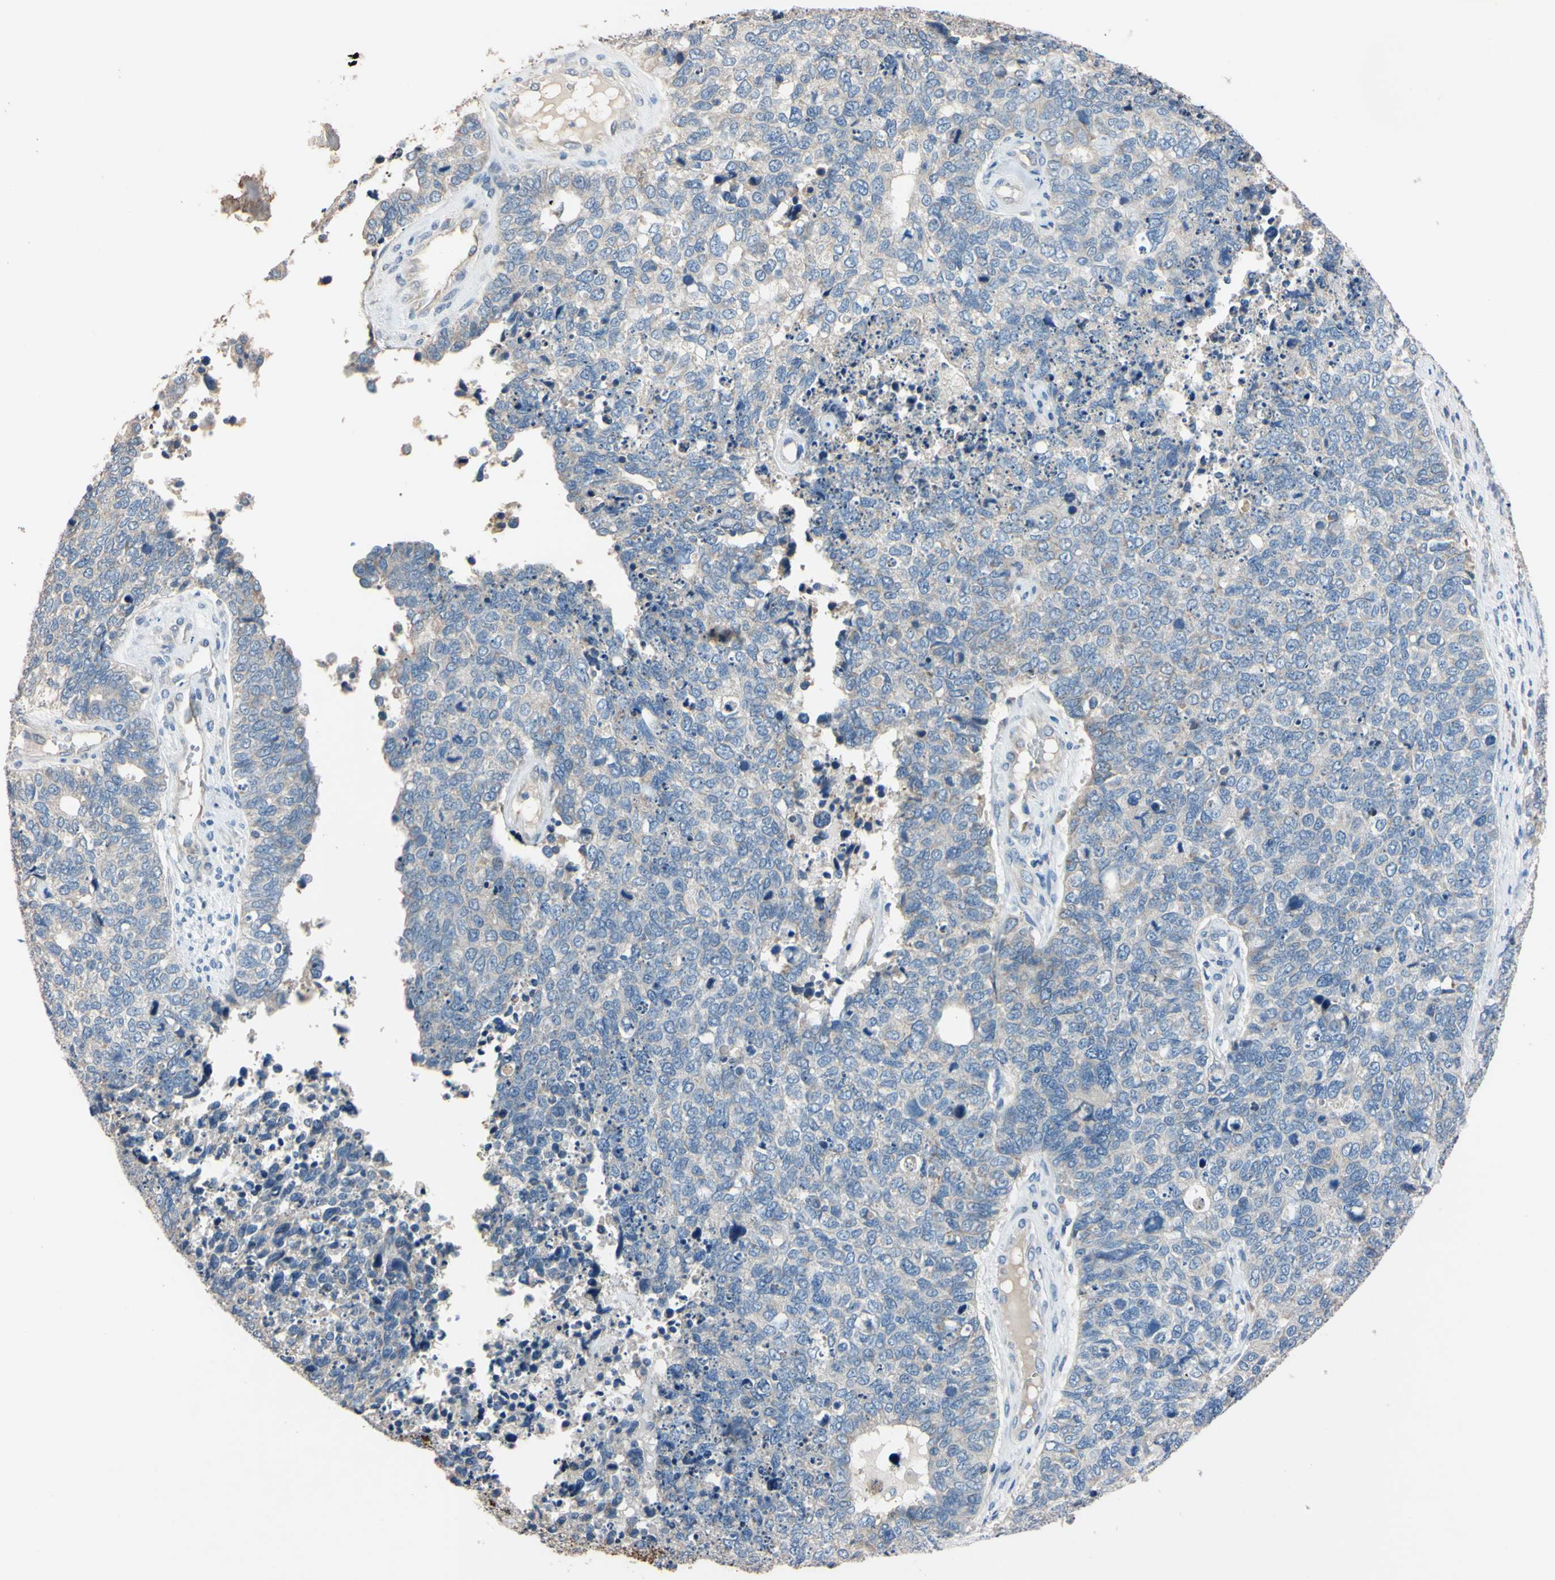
{"staining": {"intensity": "negative", "quantity": "none", "location": "none"}, "tissue": "cervical cancer", "cell_type": "Tumor cells", "image_type": "cancer", "snomed": [{"axis": "morphology", "description": "Squamous cell carcinoma, NOS"}, {"axis": "topography", "description": "Cervix"}], "caption": "Squamous cell carcinoma (cervical) was stained to show a protein in brown. There is no significant staining in tumor cells. Nuclei are stained in blue.", "gene": "PNKD", "patient": {"sex": "female", "age": 63}}